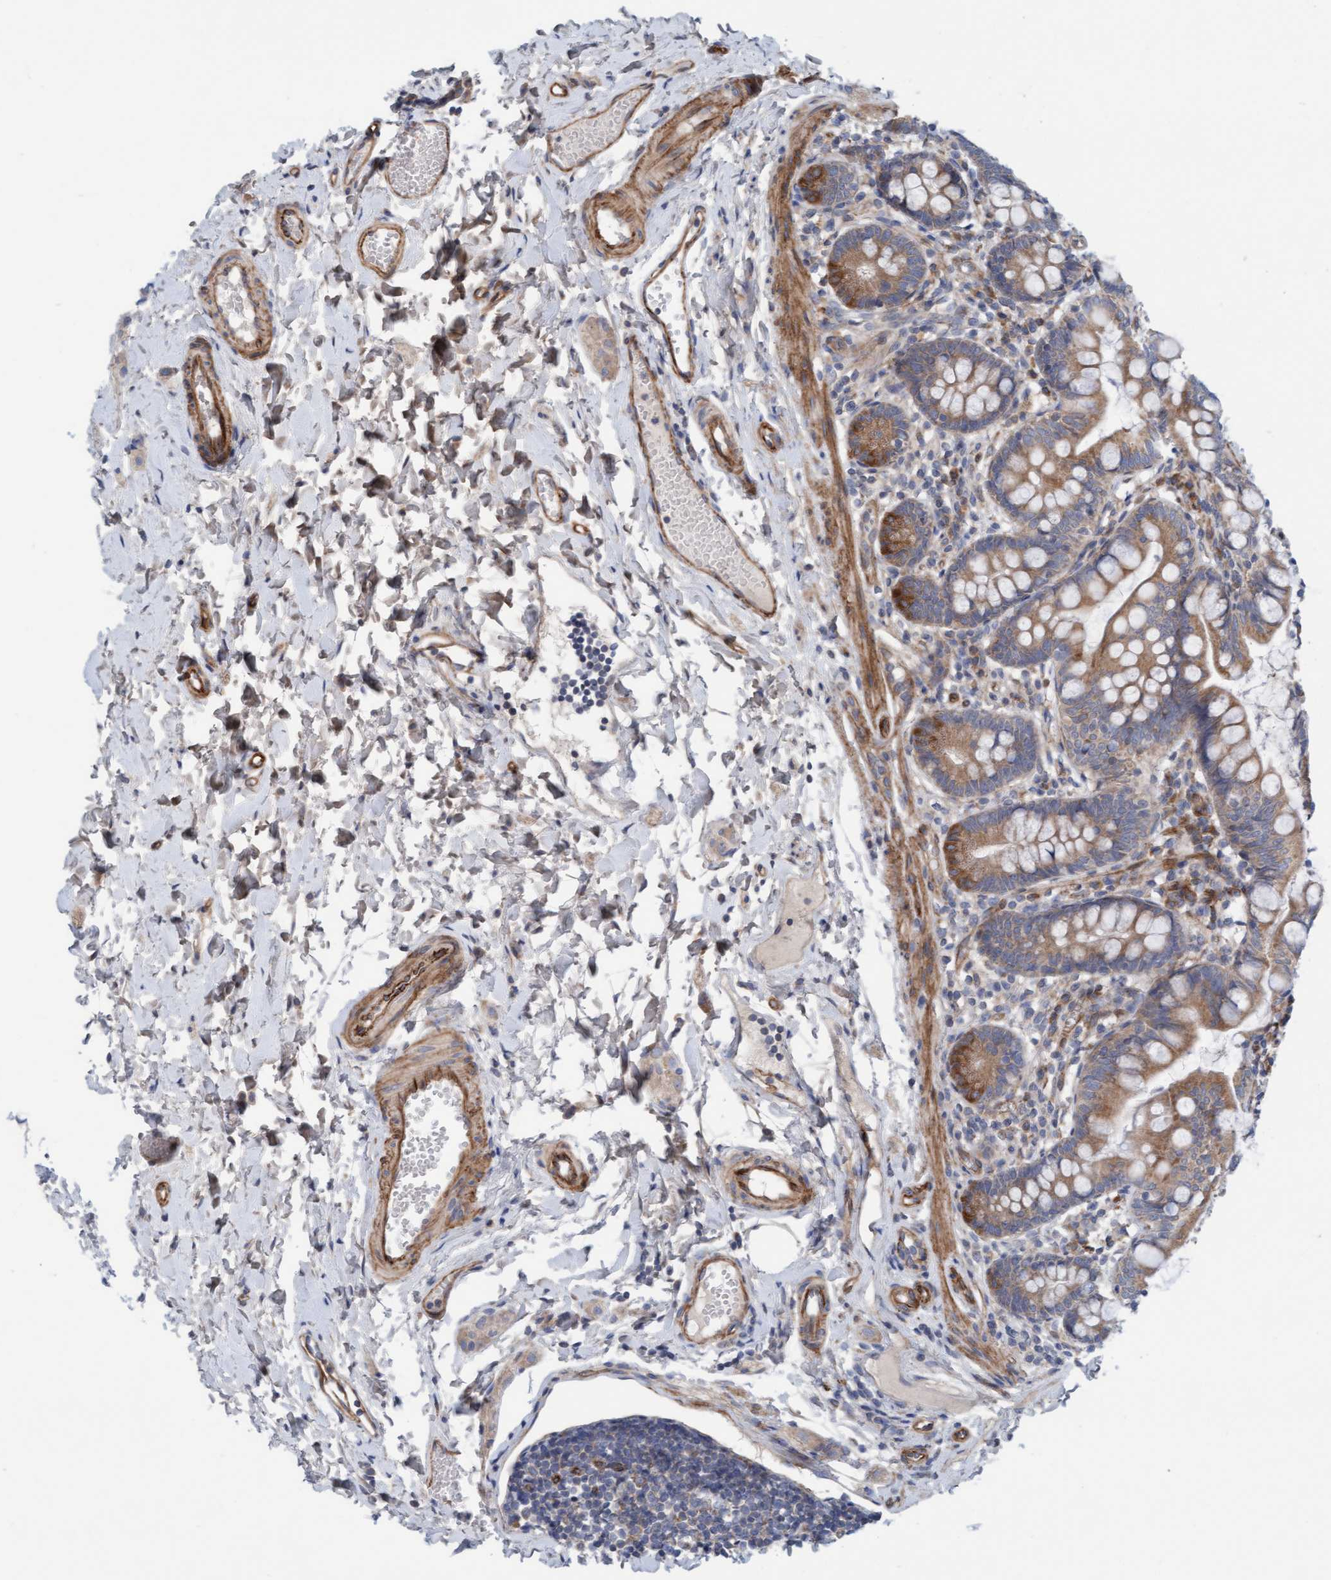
{"staining": {"intensity": "moderate", "quantity": ">75%", "location": "cytoplasmic/membranous"}, "tissue": "small intestine", "cell_type": "Glandular cells", "image_type": "normal", "snomed": [{"axis": "morphology", "description": "Normal tissue, NOS"}, {"axis": "topography", "description": "Small intestine"}], "caption": "Moderate cytoplasmic/membranous staining for a protein is appreciated in about >75% of glandular cells of benign small intestine using immunohistochemistry.", "gene": "CDK5RAP3", "patient": {"sex": "male", "age": 7}}